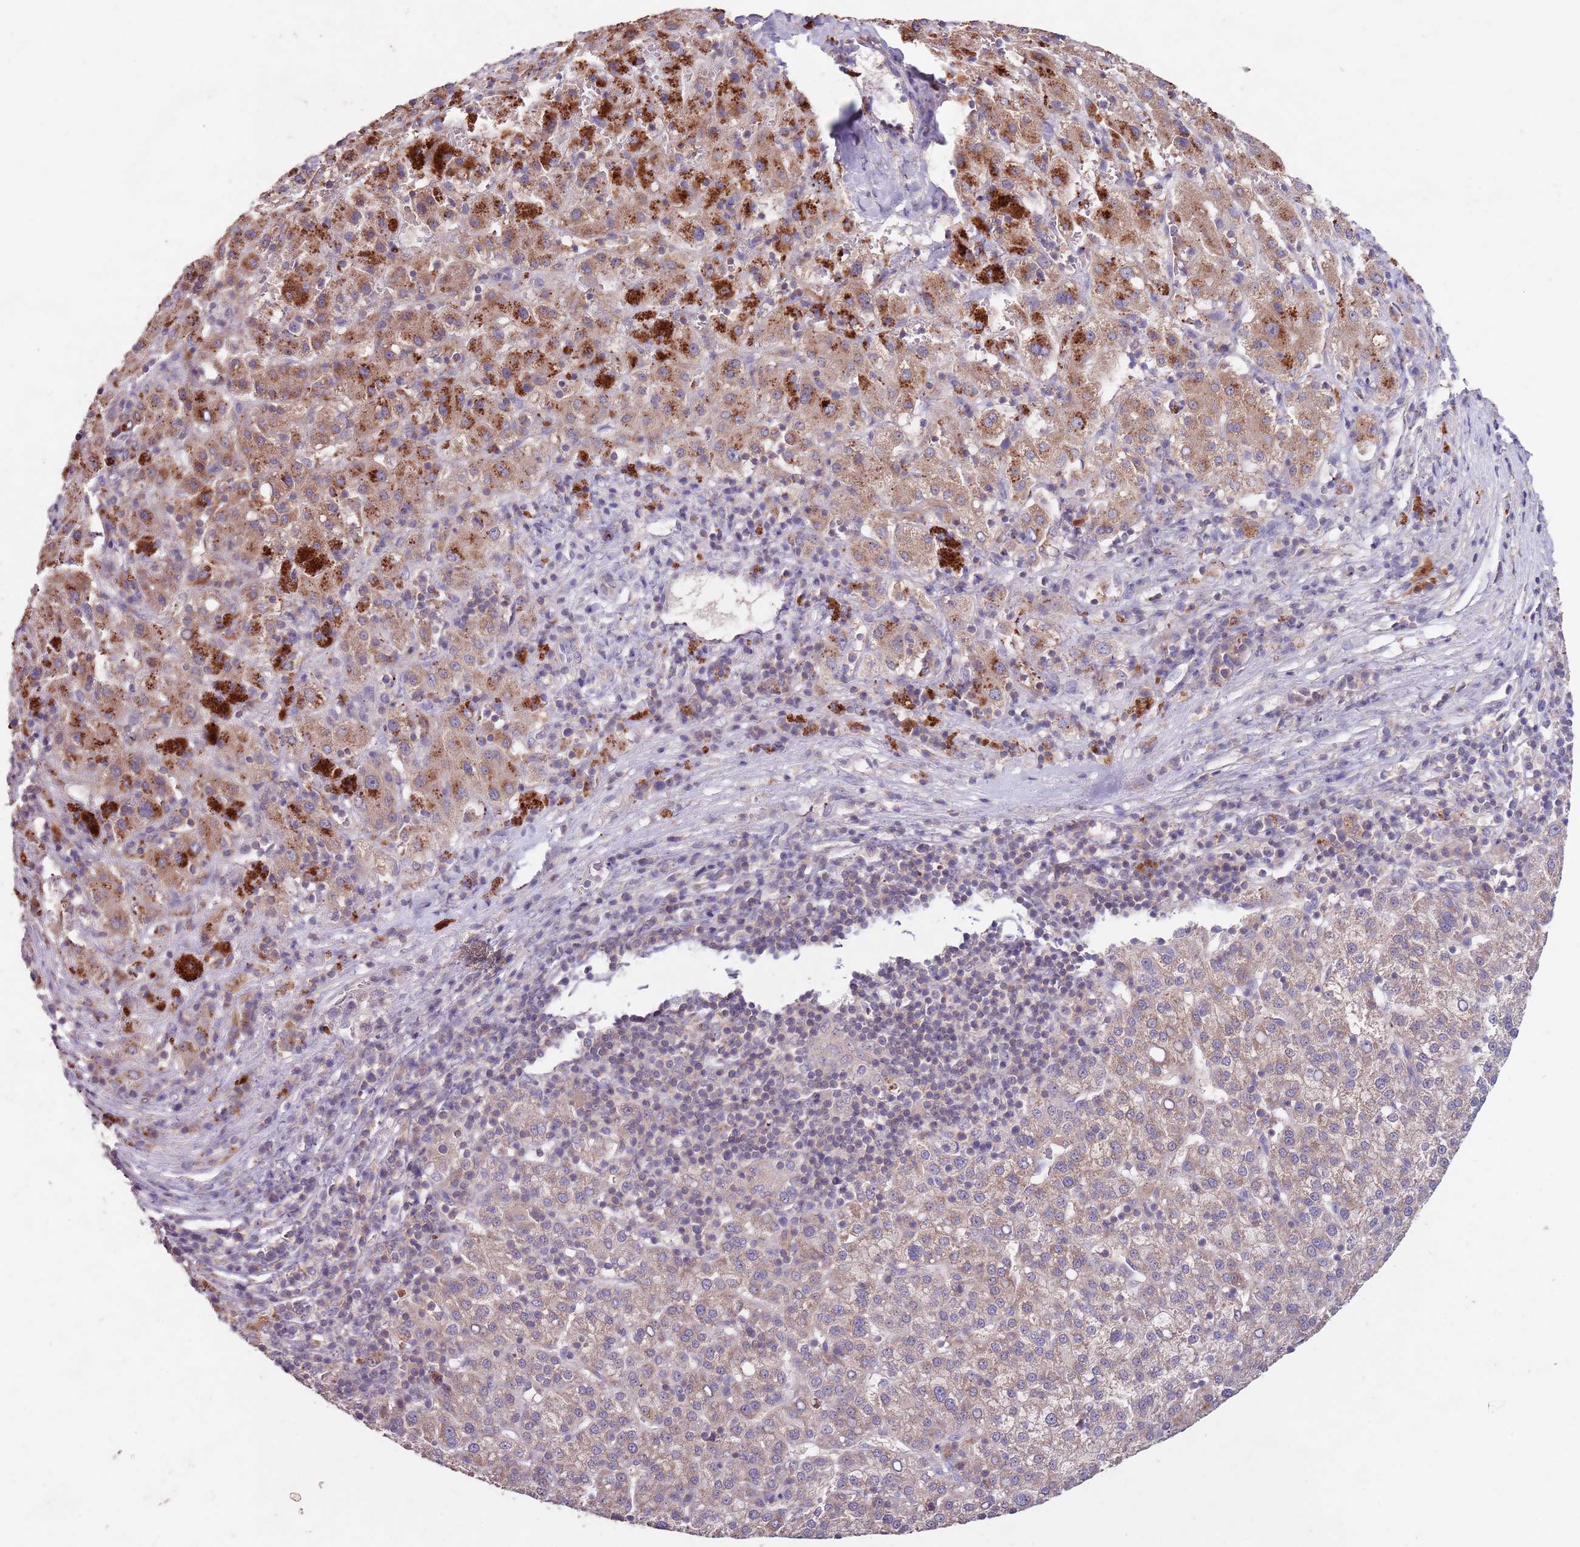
{"staining": {"intensity": "strong", "quantity": ">75%", "location": "cytoplasmic/membranous"}, "tissue": "liver cancer", "cell_type": "Tumor cells", "image_type": "cancer", "snomed": [{"axis": "morphology", "description": "Carcinoma, Hepatocellular, NOS"}, {"axis": "topography", "description": "Liver"}], "caption": "Protein expression analysis of liver hepatocellular carcinoma demonstrates strong cytoplasmic/membranous expression in about >75% of tumor cells. Using DAB (brown) and hematoxylin (blue) stains, captured at high magnification using brightfield microscopy.", "gene": "NRDE2", "patient": {"sex": "female", "age": 58}}